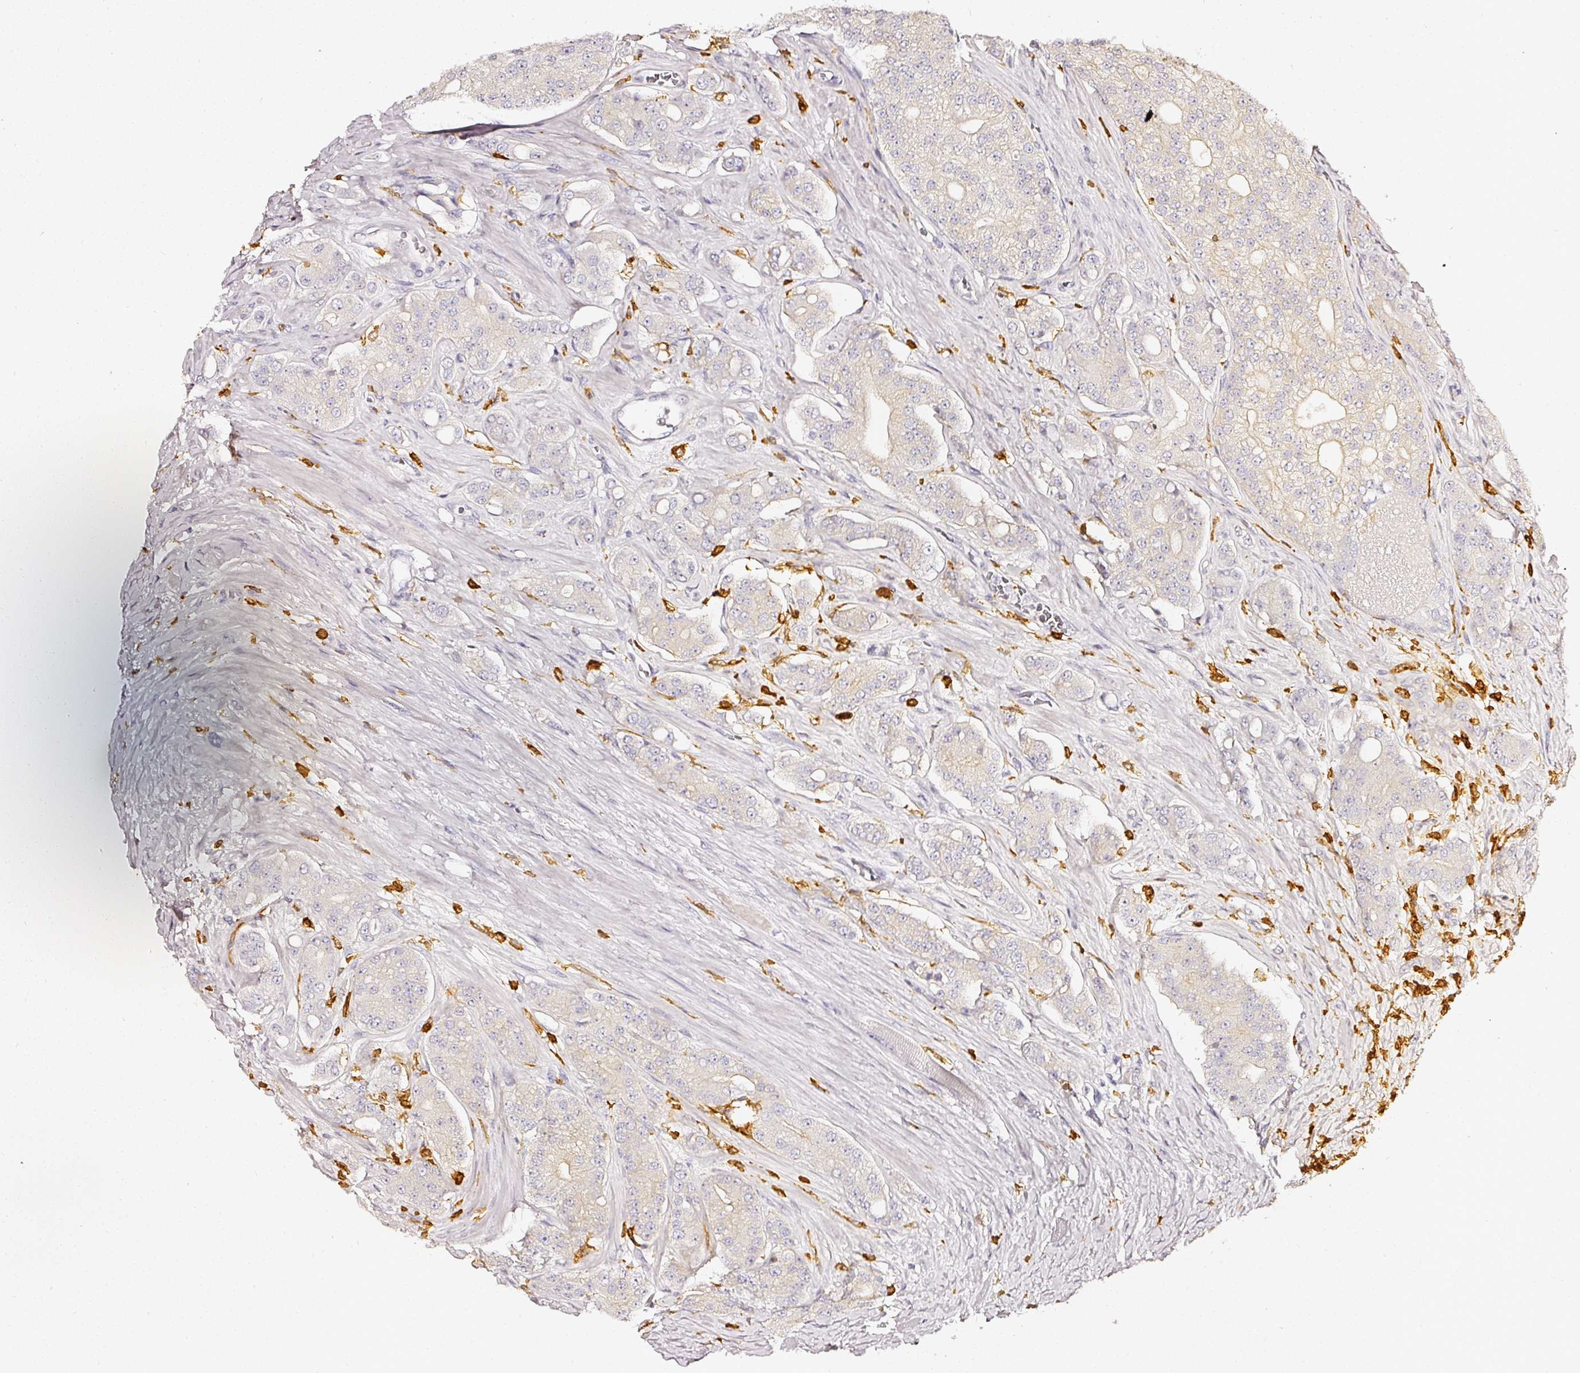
{"staining": {"intensity": "negative", "quantity": "none", "location": "none"}, "tissue": "prostate cancer", "cell_type": "Tumor cells", "image_type": "cancer", "snomed": [{"axis": "morphology", "description": "Adenocarcinoma, High grade"}, {"axis": "topography", "description": "Prostate"}], "caption": "The immunohistochemistry (IHC) histopathology image has no significant positivity in tumor cells of high-grade adenocarcinoma (prostate) tissue.", "gene": "EVL", "patient": {"sex": "male", "age": 71}}